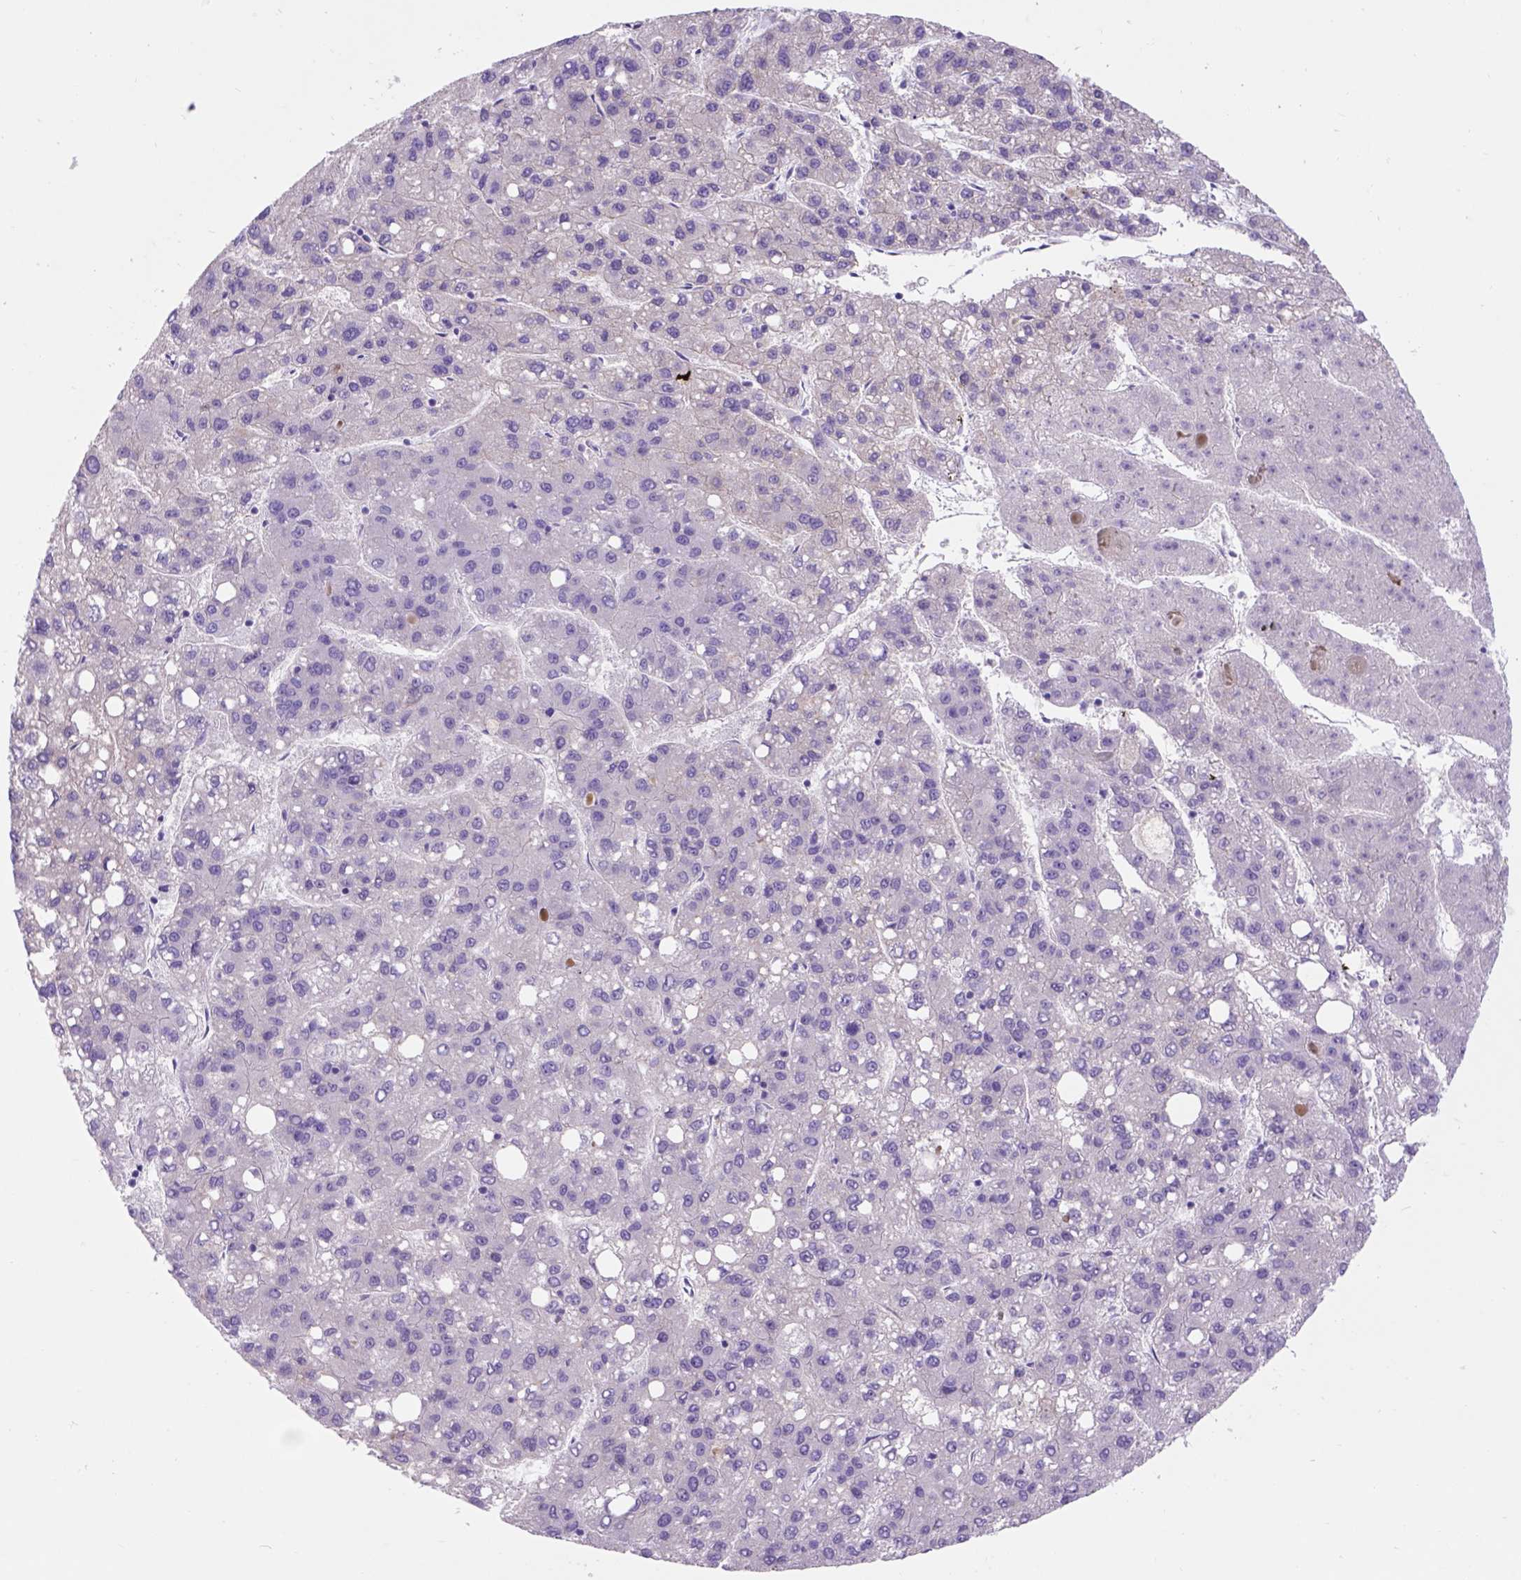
{"staining": {"intensity": "negative", "quantity": "none", "location": "none"}, "tissue": "liver cancer", "cell_type": "Tumor cells", "image_type": "cancer", "snomed": [{"axis": "morphology", "description": "Carcinoma, Hepatocellular, NOS"}, {"axis": "topography", "description": "Liver"}], "caption": "A histopathology image of liver cancer (hepatocellular carcinoma) stained for a protein displays no brown staining in tumor cells.", "gene": "EGFR", "patient": {"sex": "female", "age": 82}}